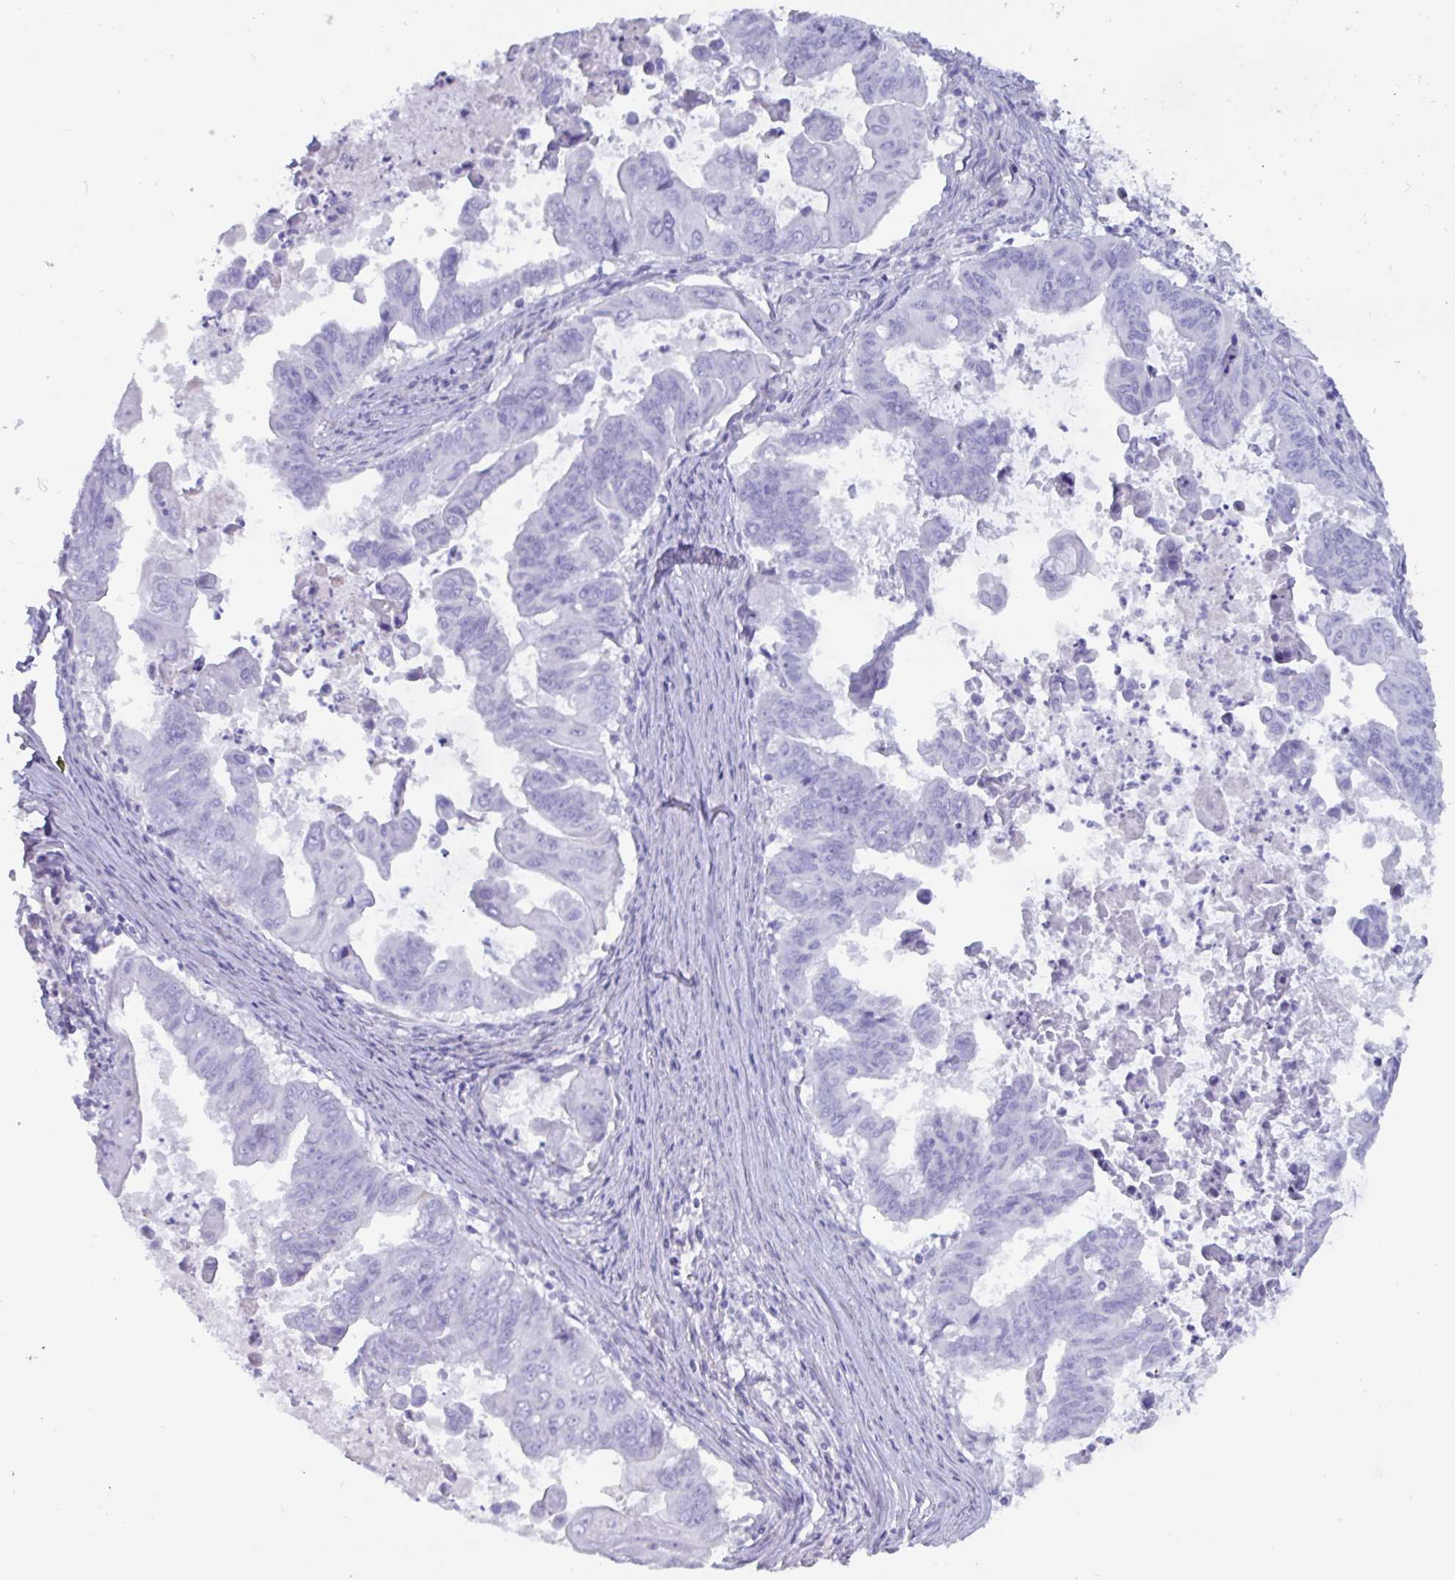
{"staining": {"intensity": "negative", "quantity": "none", "location": "none"}, "tissue": "stomach cancer", "cell_type": "Tumor cells", "image_type": "cancer", "snomed": [{"axis": "morphology", "description": "Adenocarcinoma, NOS"}, {"axis": "topography", "description": "Stomach, upper"}], "caption": "Adenocarcinoma (stomach) was stained to show a protein in brown. There is no significant expression in tumor cells.", "gene": "TNNC1", "patient": {"sex": "male", "age": 80}}